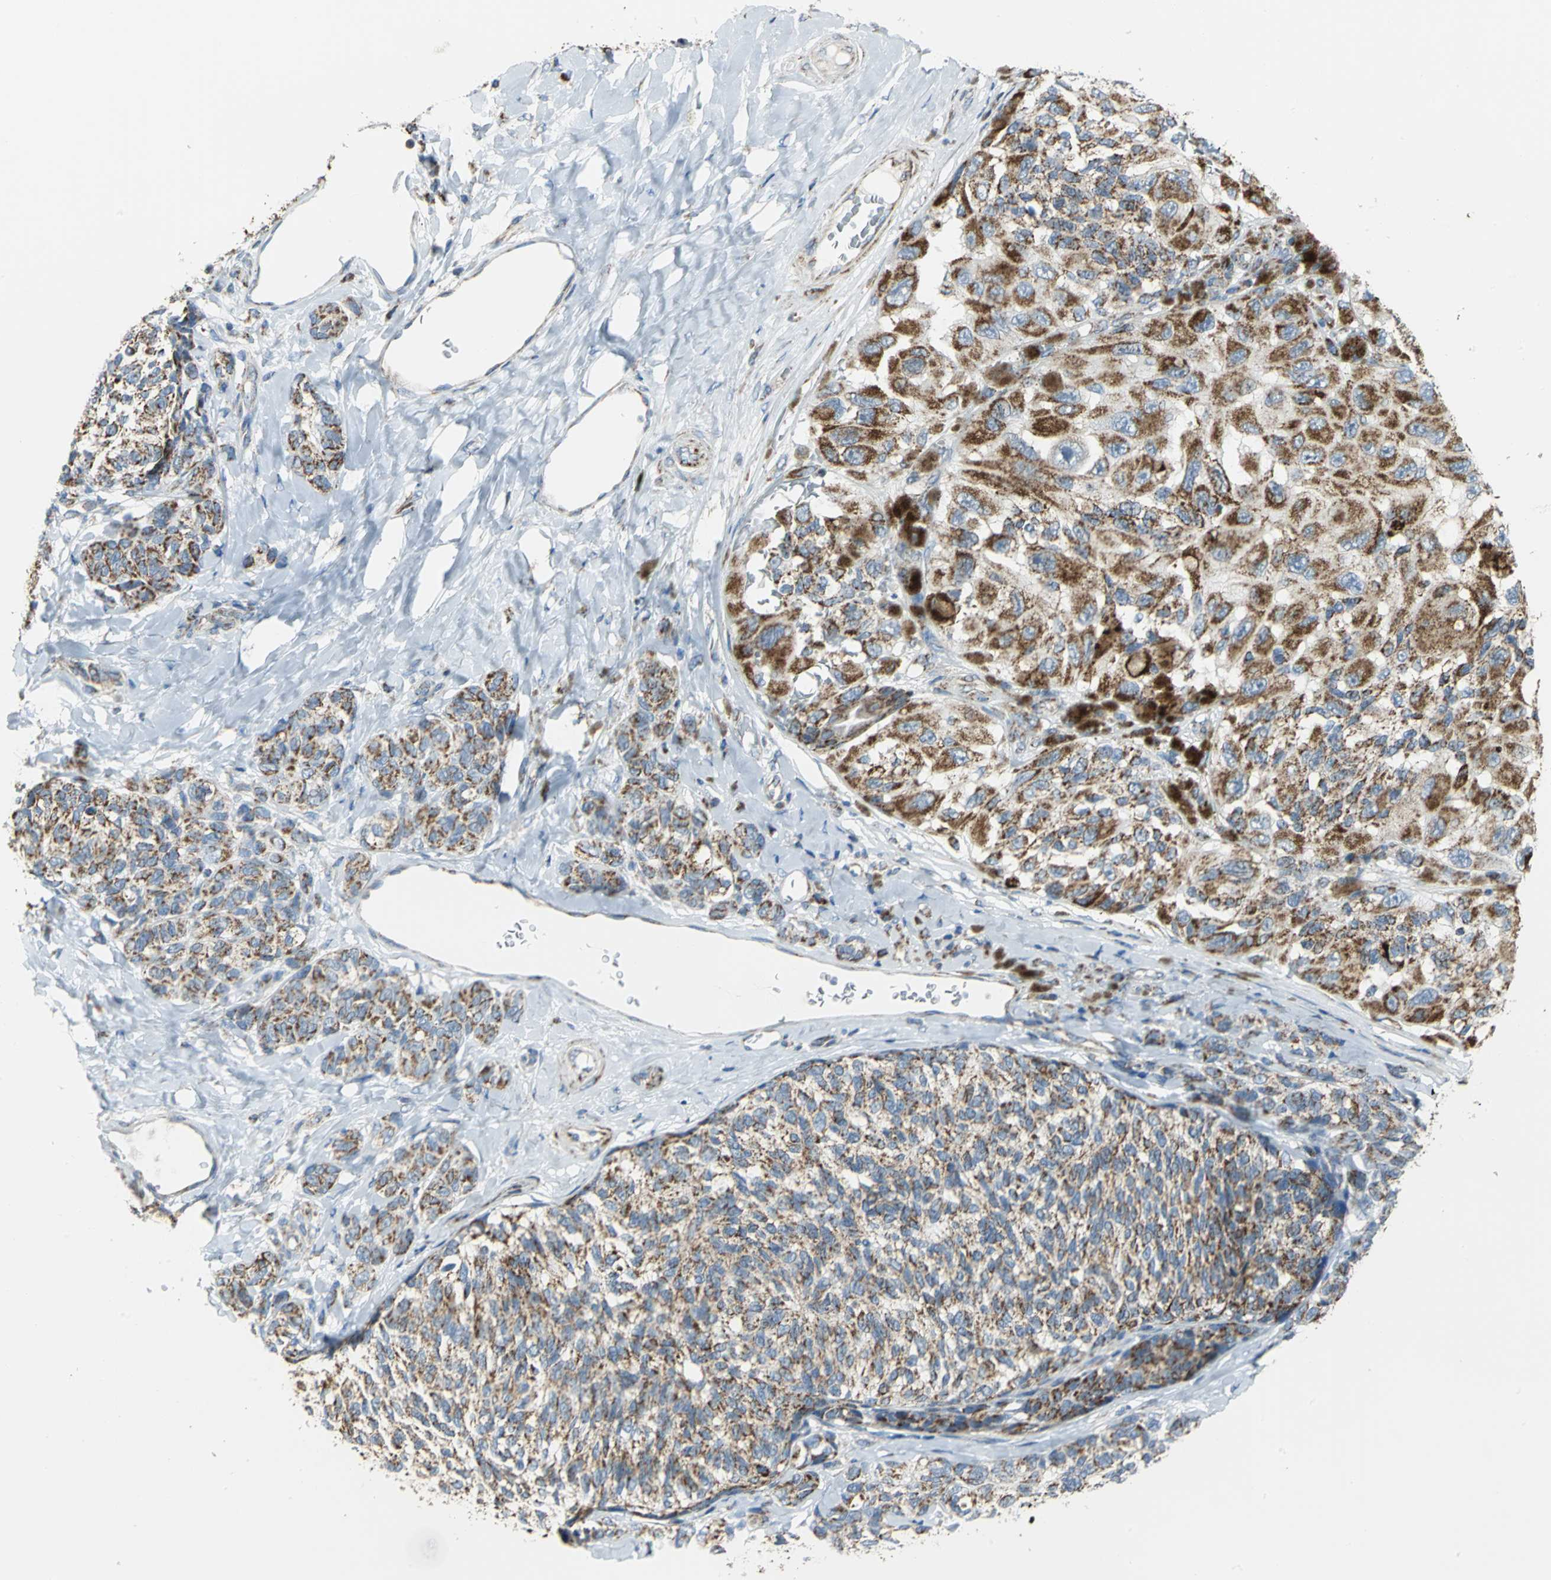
{"staining": {"intensity": "strong", "quantity": ">75%", "location": "cytoplasmic/membranous"}, "tissue": "melanoma", "cell_type": "Tumor cells", "image_type": "cancer", "snomed": [{"axis": "morphology", "description": "Malignant melanoma, NOS"}, {"axis": "topography", "description": "Skin"}], "caption": "Tumor cells reveal high levels of strong cytoplasmic/membranous positivity in approximately >75% of cells in human melanoma. (brown staining indicates protein expression, while blue staining denotes nuclei).", "gene": "NTRK1", "patient": {"sex": "female", "age": 73}}